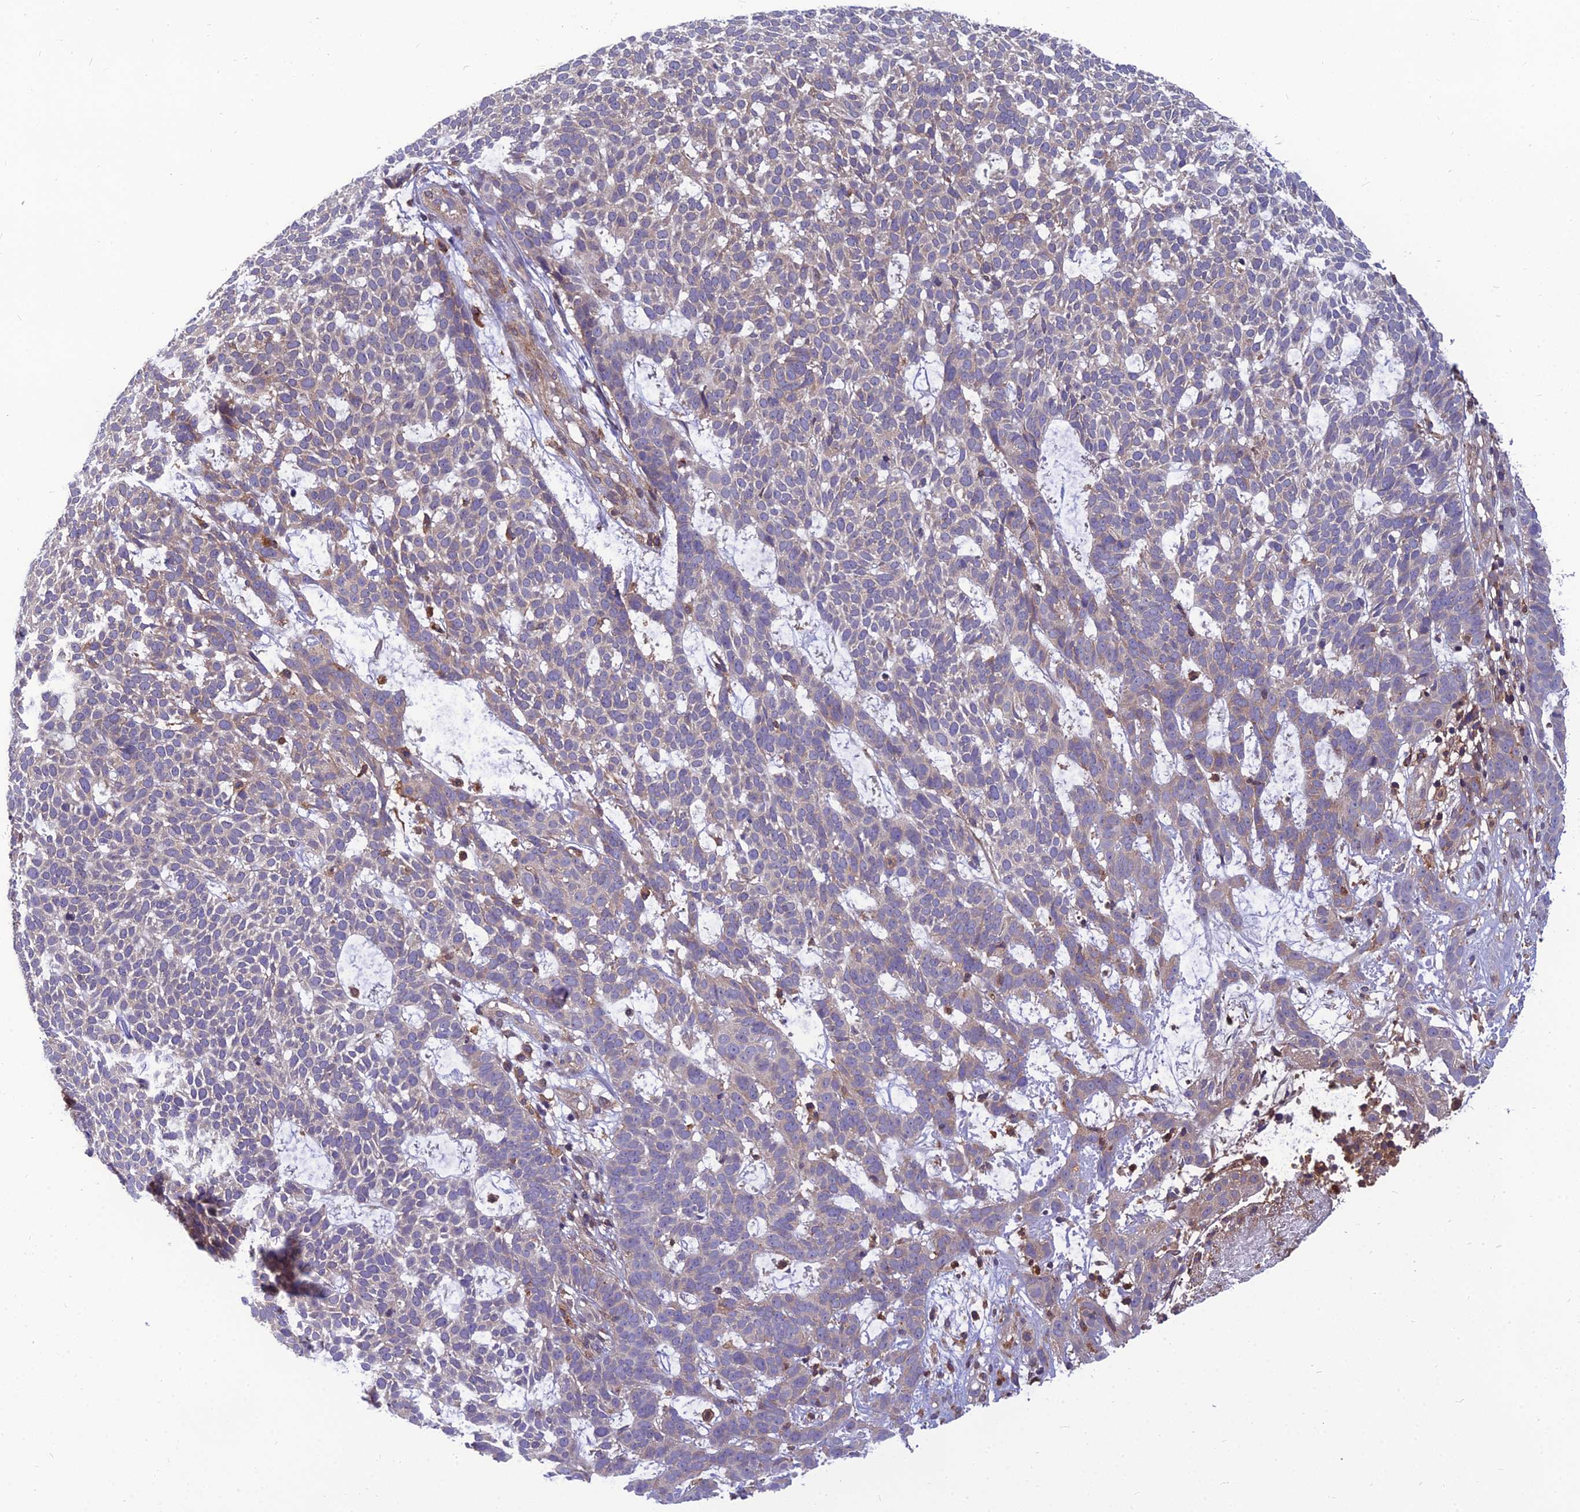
{"staining": {"intensity": "negative", "quantity": "none", "location": "none"}, "tissue": "skin cancer", "cell_type": "Tumor cells", "image_type": "cancer", "snomed": [{"axis": "morphology", "description": "Basal cell carcinoma"}, {"axis": "topography", "description": "Skin"}], "caption": "This image is of skin cancer stained with immunohistochemistry (IHC) to label a protein in brown with the nuclei are counter-stained blue. There is no expression in tumor cells.", "gene": "UMAD1", "patient": {"sex": "female", "age": 78}}